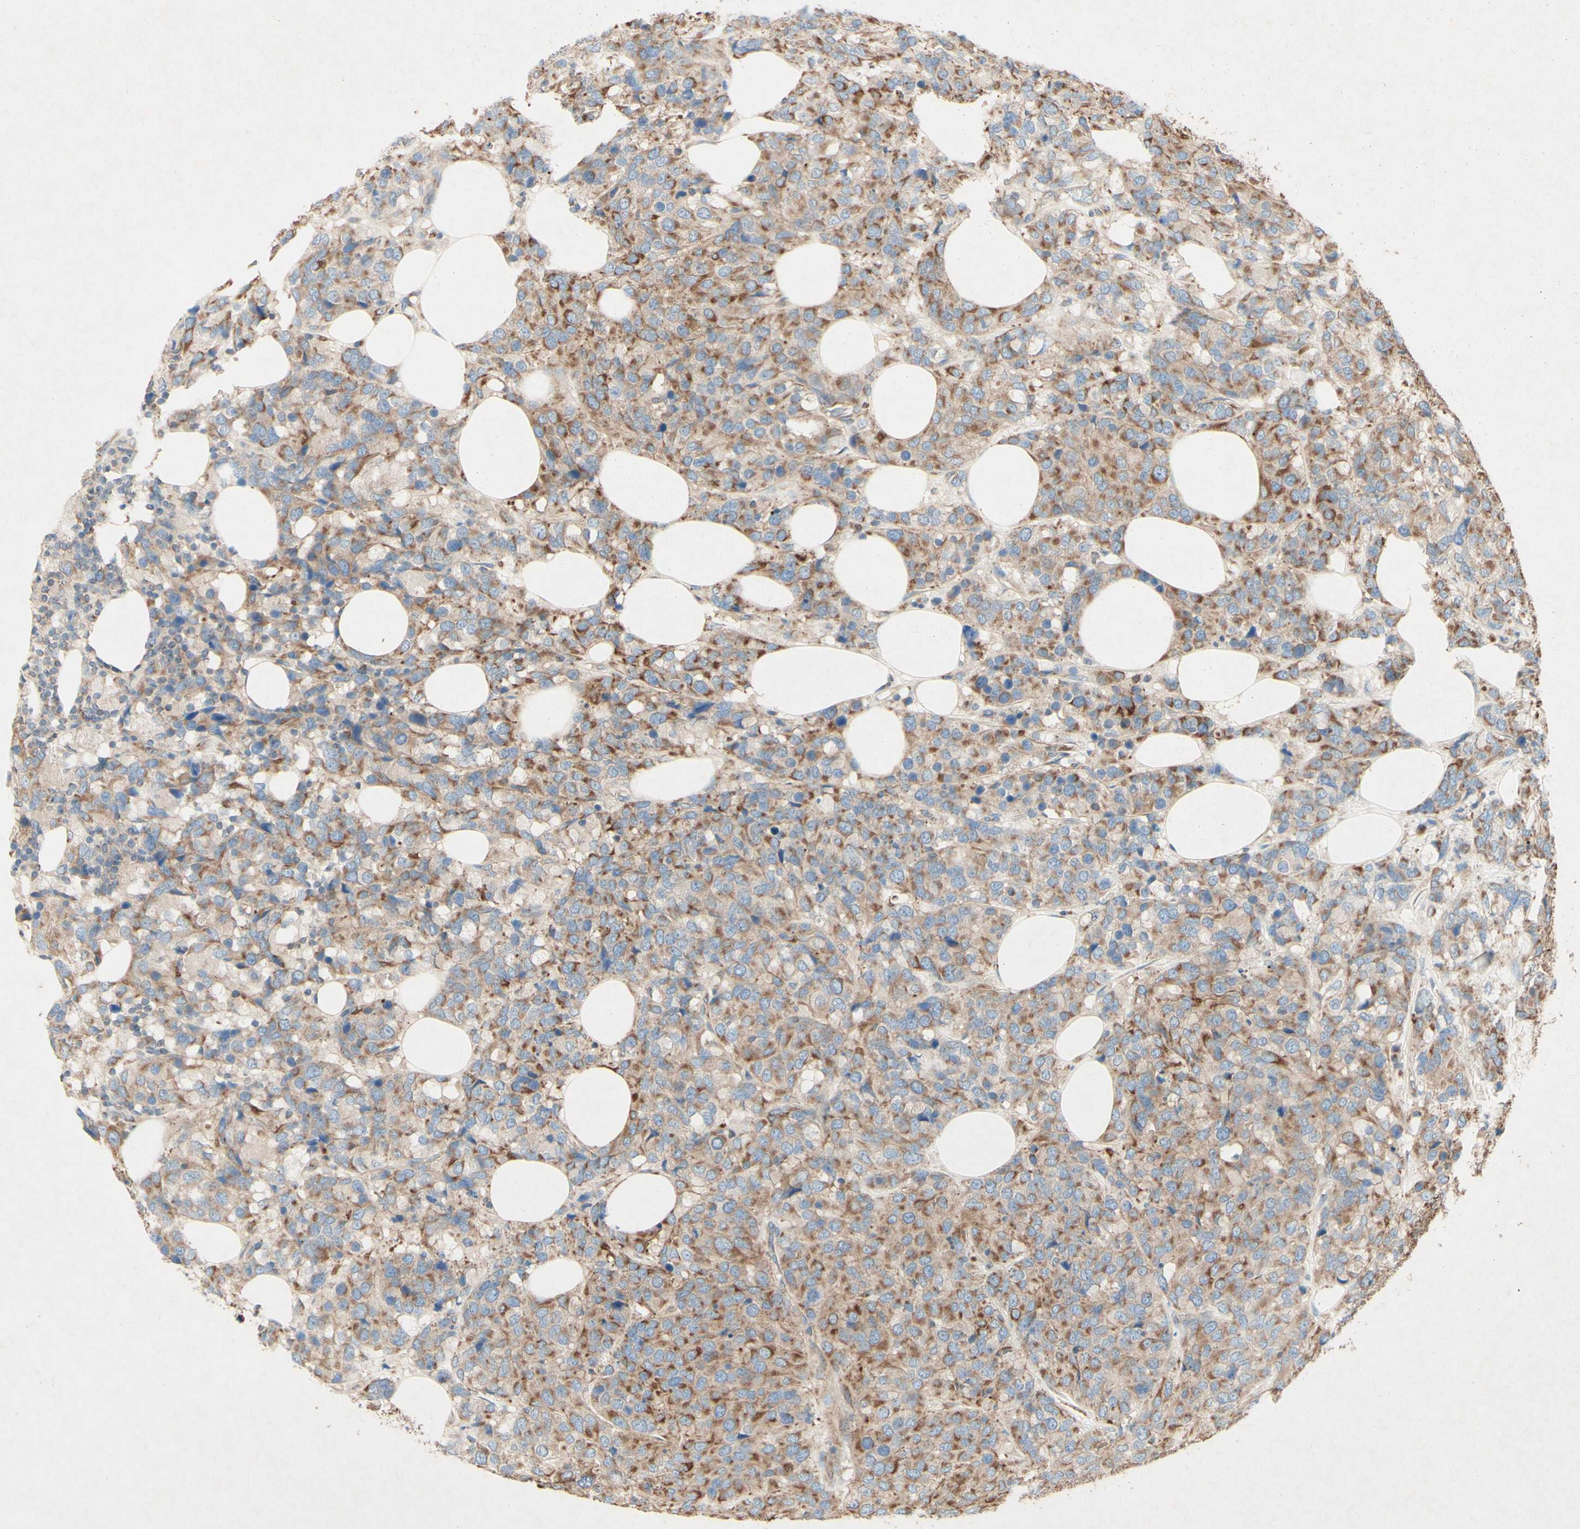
{"staining": {"intensity": "moderate", "quantity": ">75%", "location": "cytoplasmic/membranous"}, "tissue": "breast cancer", "cell_type": "Tumor cells", "image_type": "cancer", "snomed": [{"axis": "morphology", "description": "Lobular carcinoma"}, {"axis": "topography", "description": "Breast"}], "caption": "Human breast lobular carcinoma stained for a protein (brown) displays moderate cytoplasmic/membranous positive positivity in approximately >75% of tumor cells.", "gene": "MTM1", "patient": {"sex": "female", "age": 59}}